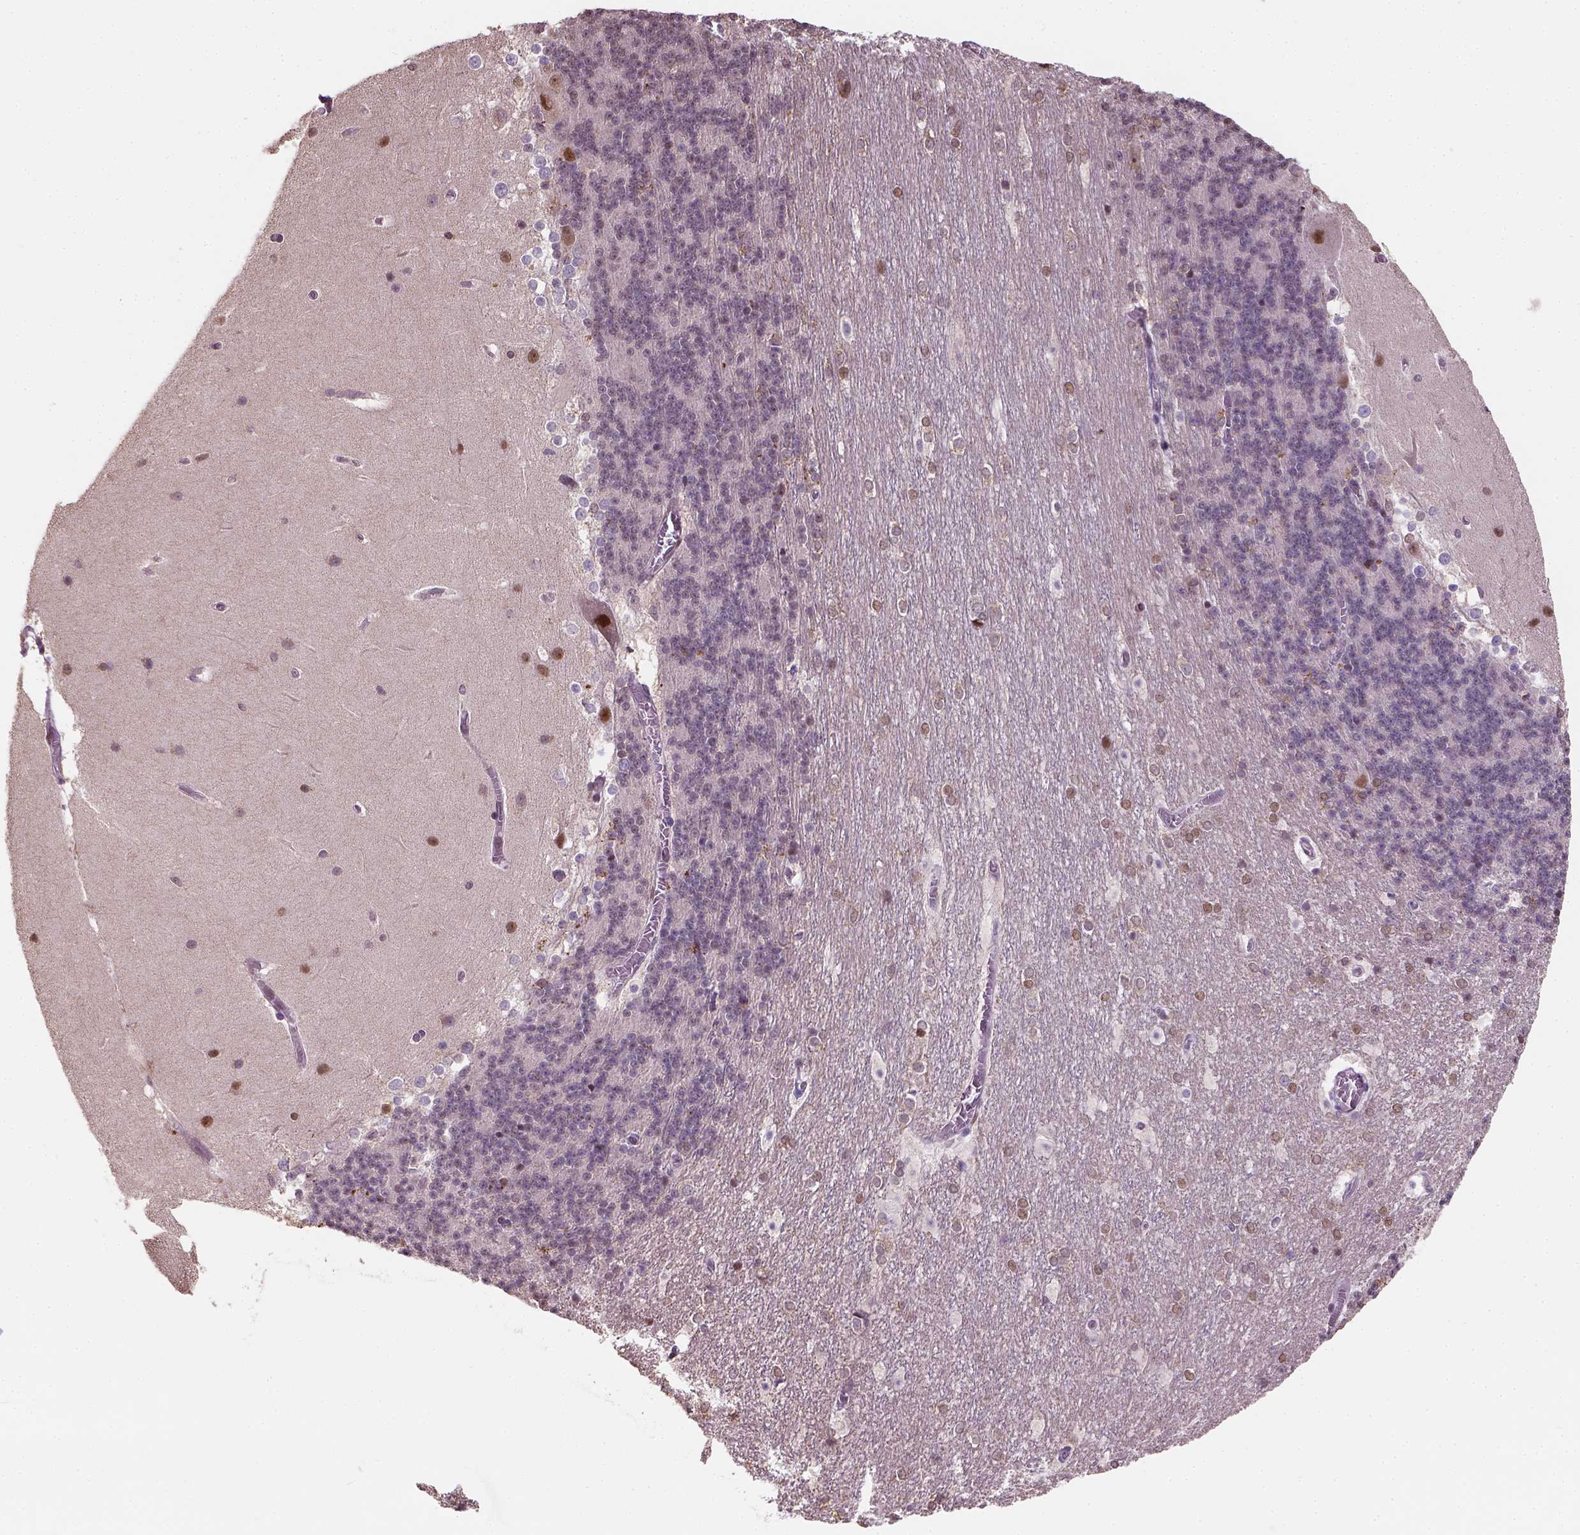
{"staining": {"intensity": "moderate", "quantity": "<25%", "location": "nuclear"}, "tissue": "cerebellum", "cell_type": "Cells in granular layer", "image_type": "normal", "snomed": [{"axis": "morphology", "description": "Normal tissue, NOS"}, {"axis": "topography", "description": "Cerebellum"}], "caption": "Immunohistochemistry photomicrograph of unremarkable human cerebellum stained for a protein (brown), which exhibits low levels of moderate nuclear positivity in about <25% of cells in granular layer.", "gene": "C1orf112", "patient": {"sex": "female", "age": 19}}